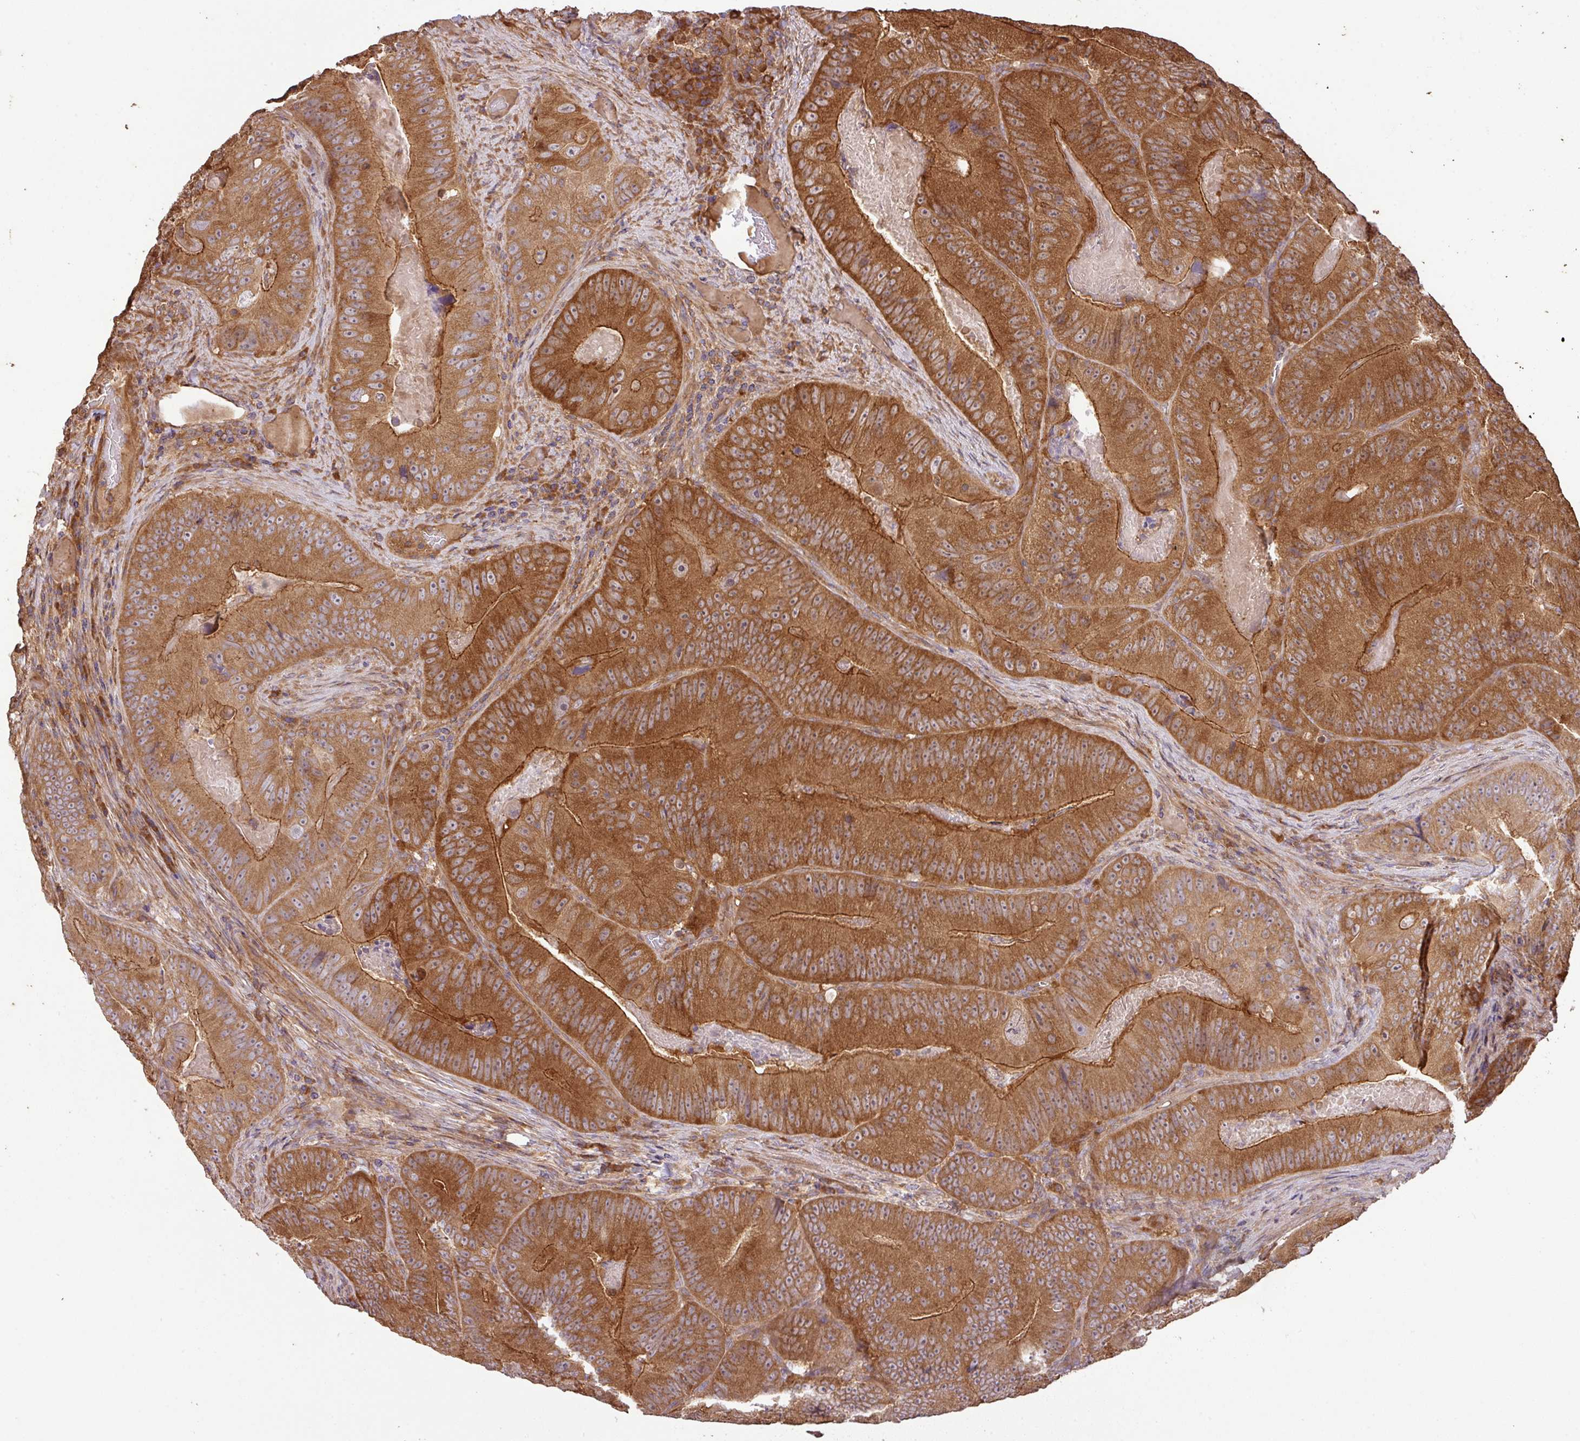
{"staining": {"intensity": "strong", "quantity": ">75%", "location": "cytoplasmic/membranous"}, "tissue": "colorectal cancer", "cell_type": "Tumor cells", "image_type": "cancer", "snomed": [{"axis": "morphology", "description": "Adenocarcinoma, NOS"}, {"axis": "topography", "description": "Colon"}], "caption": "The photomicrograph demonstrates a brown stain indicating the presence of a protein in the cytoplasmic/membranous of tumor cells in colorectal cancer (adenocarcinoma). (DAB IHC, brown staining for protein, blue staining for nuclei).", "gene": "GSPT1", "patient": {"sex": "female", "age": 86}}